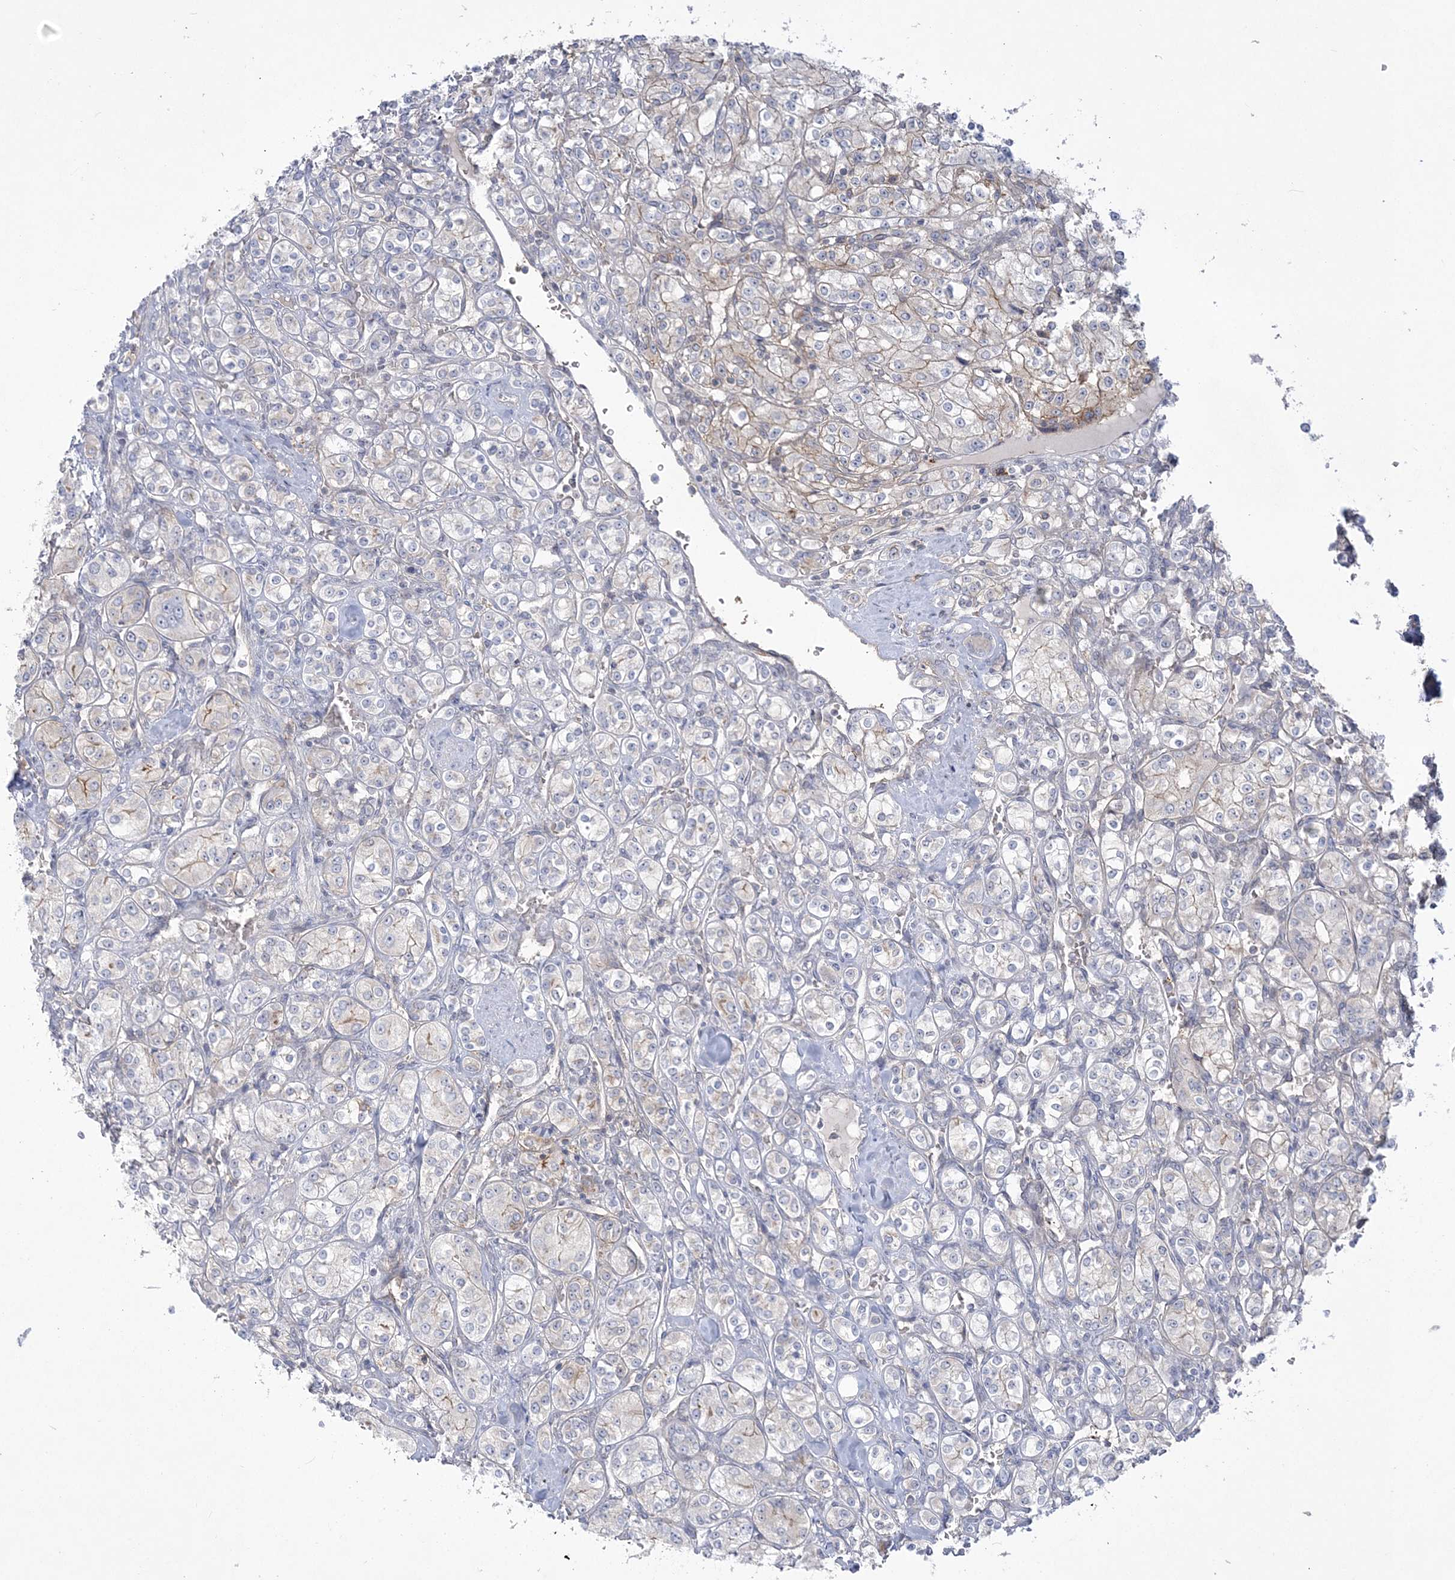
{"staining": {"intensity": "moderate", "quantity": "<25%", "location": "cytoplasmic/membranous"}, "tissue": "renal cancer", "cell_type": "Tumor cells", "image_type": "cancer", "snomed": [{"axis": "morphology", "description": "Adenocarcinoma, NOS"}, {"axis": "topography", "description": "Kidney"}], "caption": "A histopathology image of renal cancer (adenocarcinoma) stained for a protein reveals moderate cytoplasmic/membranous brown staining in tumor cells. (DAB IHC with brightfield microscopy, high magnification).", "gene": "ADAMTS12", "patient": {"sex": "male", "age": 77}}